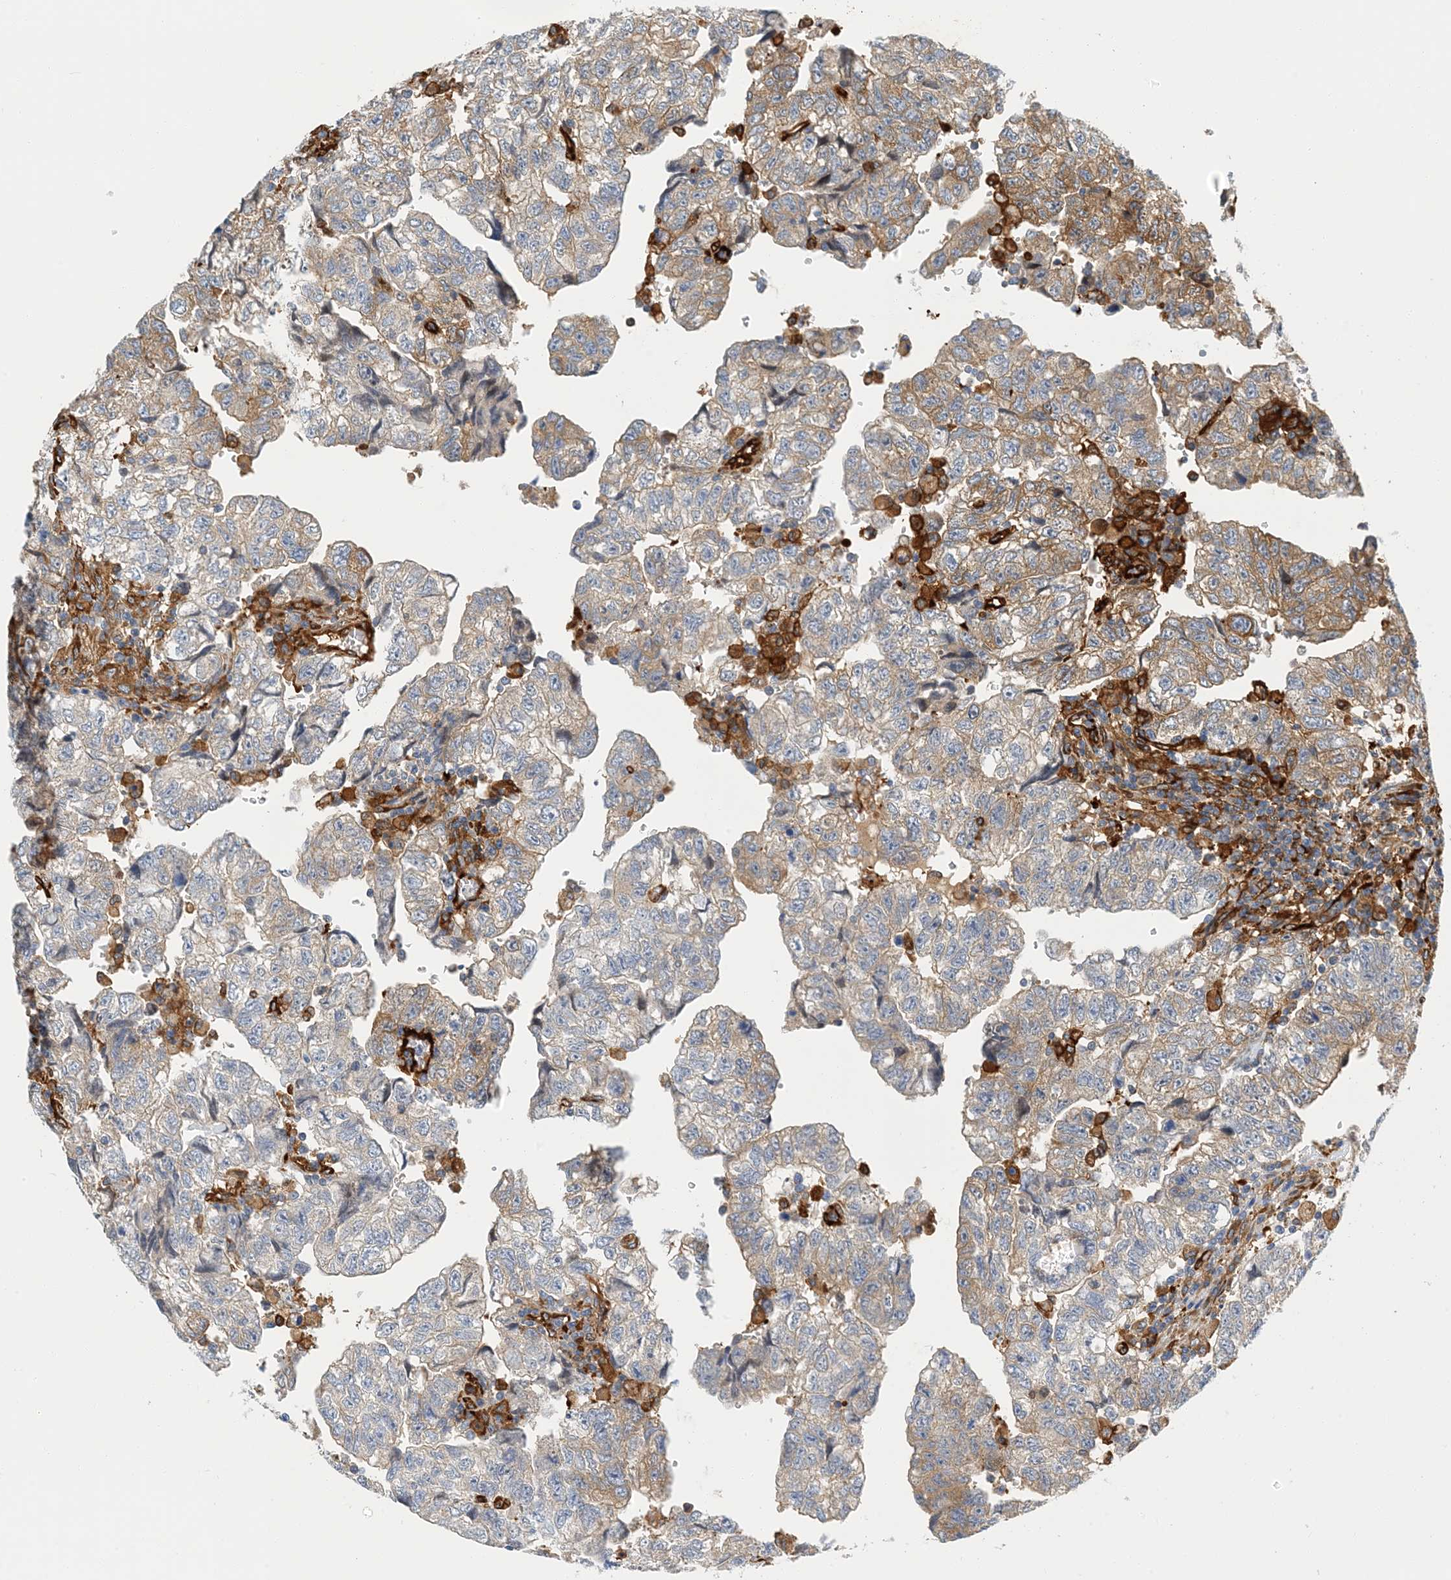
{"staining": {"intensity": "moderate", "quantity": "25%-75%", "location": "cytoplasmic/membranous"}, "tissue": "testis cancer", "cell_type": "Tumor cells", "image_type": "cancer", "snomed": [{"axis": "morphology", "description": "Carcinoma, Embryonal, NOS"}, {"axis": "topography", "description": "Testis"}], "caption": "About 25%-75% of tumor cells in human embryonal carcinoma (testis) reveal moderate cytoplasmic/membranous protein staining as visualized by brown immunohistochemical staining.", "gene": "PCDHA2", "patient": {"sex": "male", "age": 36}}